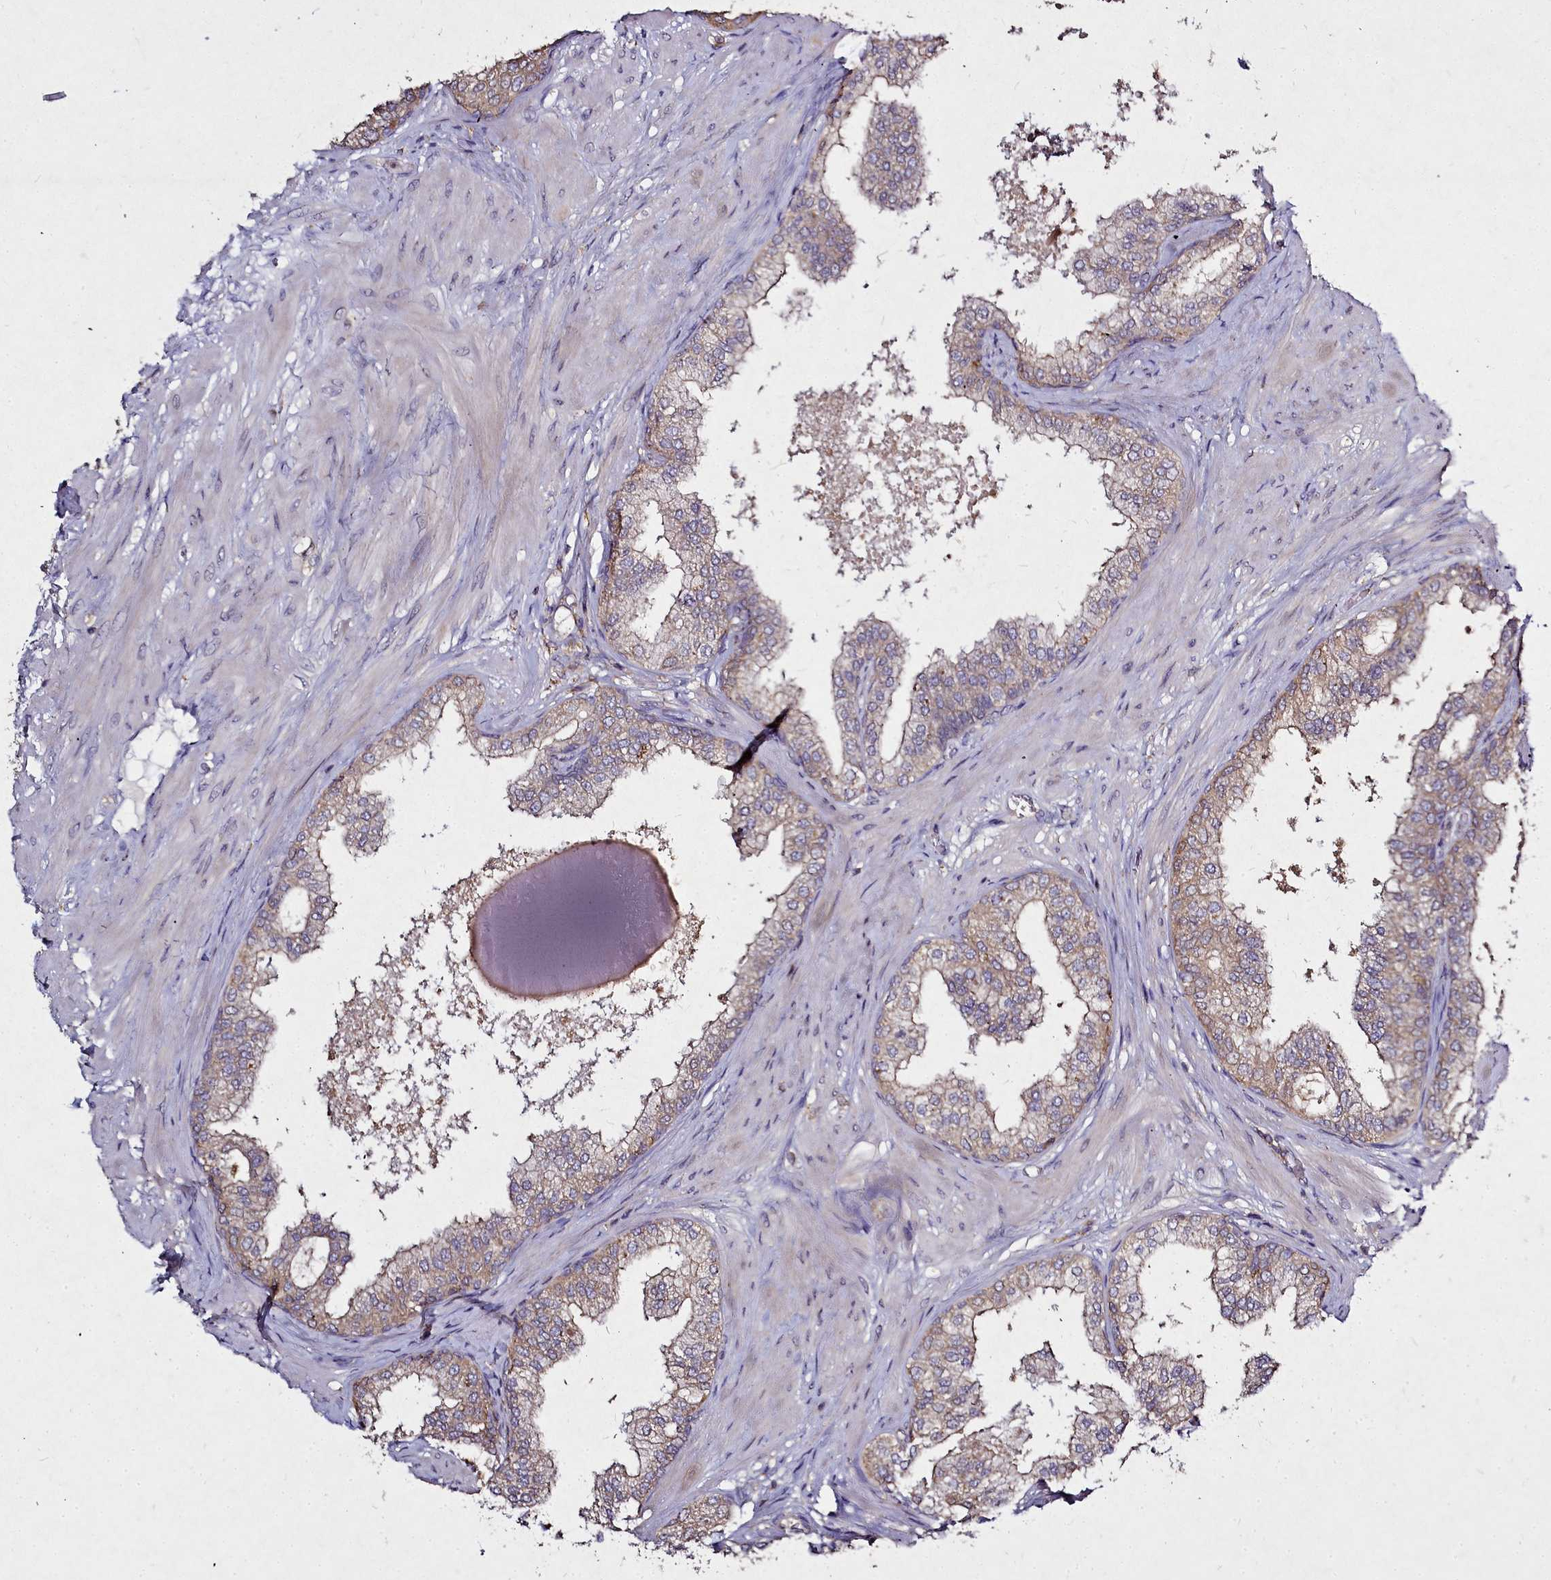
{"staining": {"intensity": "weak", "quantity": "25%-75%", "location": "cytoplasmic/membranous"}, "tissue": "prostate", "cell_type": "Glandular cells", "image_type": "normal", "snomed": [{"axis": "morphology", "description": "Normal tissue, NOS"}, {"axis": "topography", "description": "Prostate"}], "caption": "Unremarkable prostate exhibits weak cytoplasmic/membranous positivity in about 25%-75% of glandular cells, visualized by immunohistochemistry.", "gene": "NCKAP1L", "patient": {"sex": "male", "age": 60}}